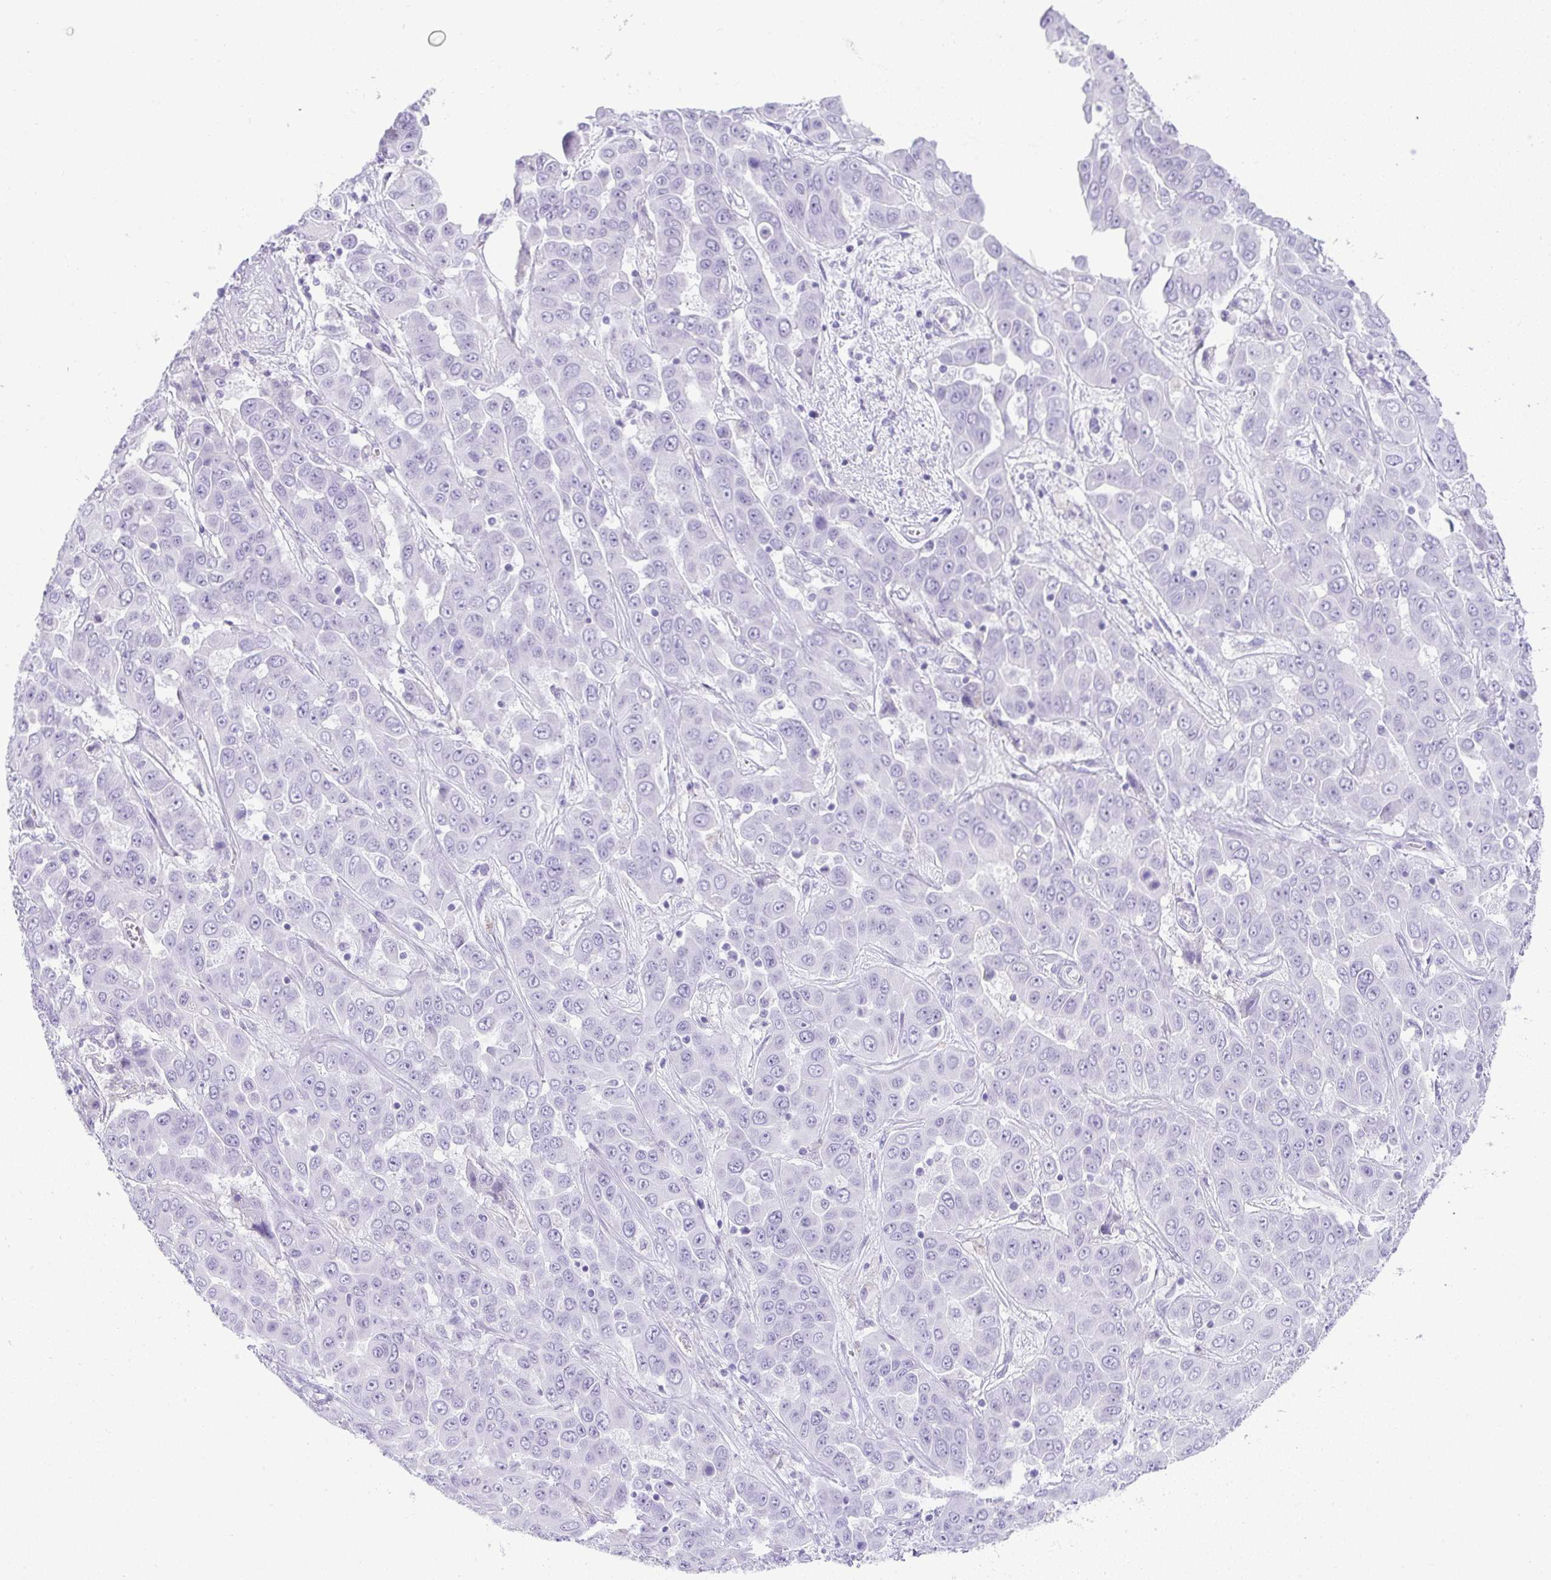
{"staining": {"intensity": "negative", "quantity": "none", "location": "none"}, "tissue": "liver cancer", "cell_type": "Tumor cells", "image_type": "cancer", "snomed": [{"axis": "morphology", "description": "Cholangiocarcinoma"}, {"axis": "topography", "description": "Liver"}], "caption": "Immunohistochemistry (IHC) image of human liver cancer (cholangiocarcinoma) stained for a protein (brown), which reveals no expression in tumor cells.", "gene": "CDADC1", "patient": {"sex": "female", "age": 52}}